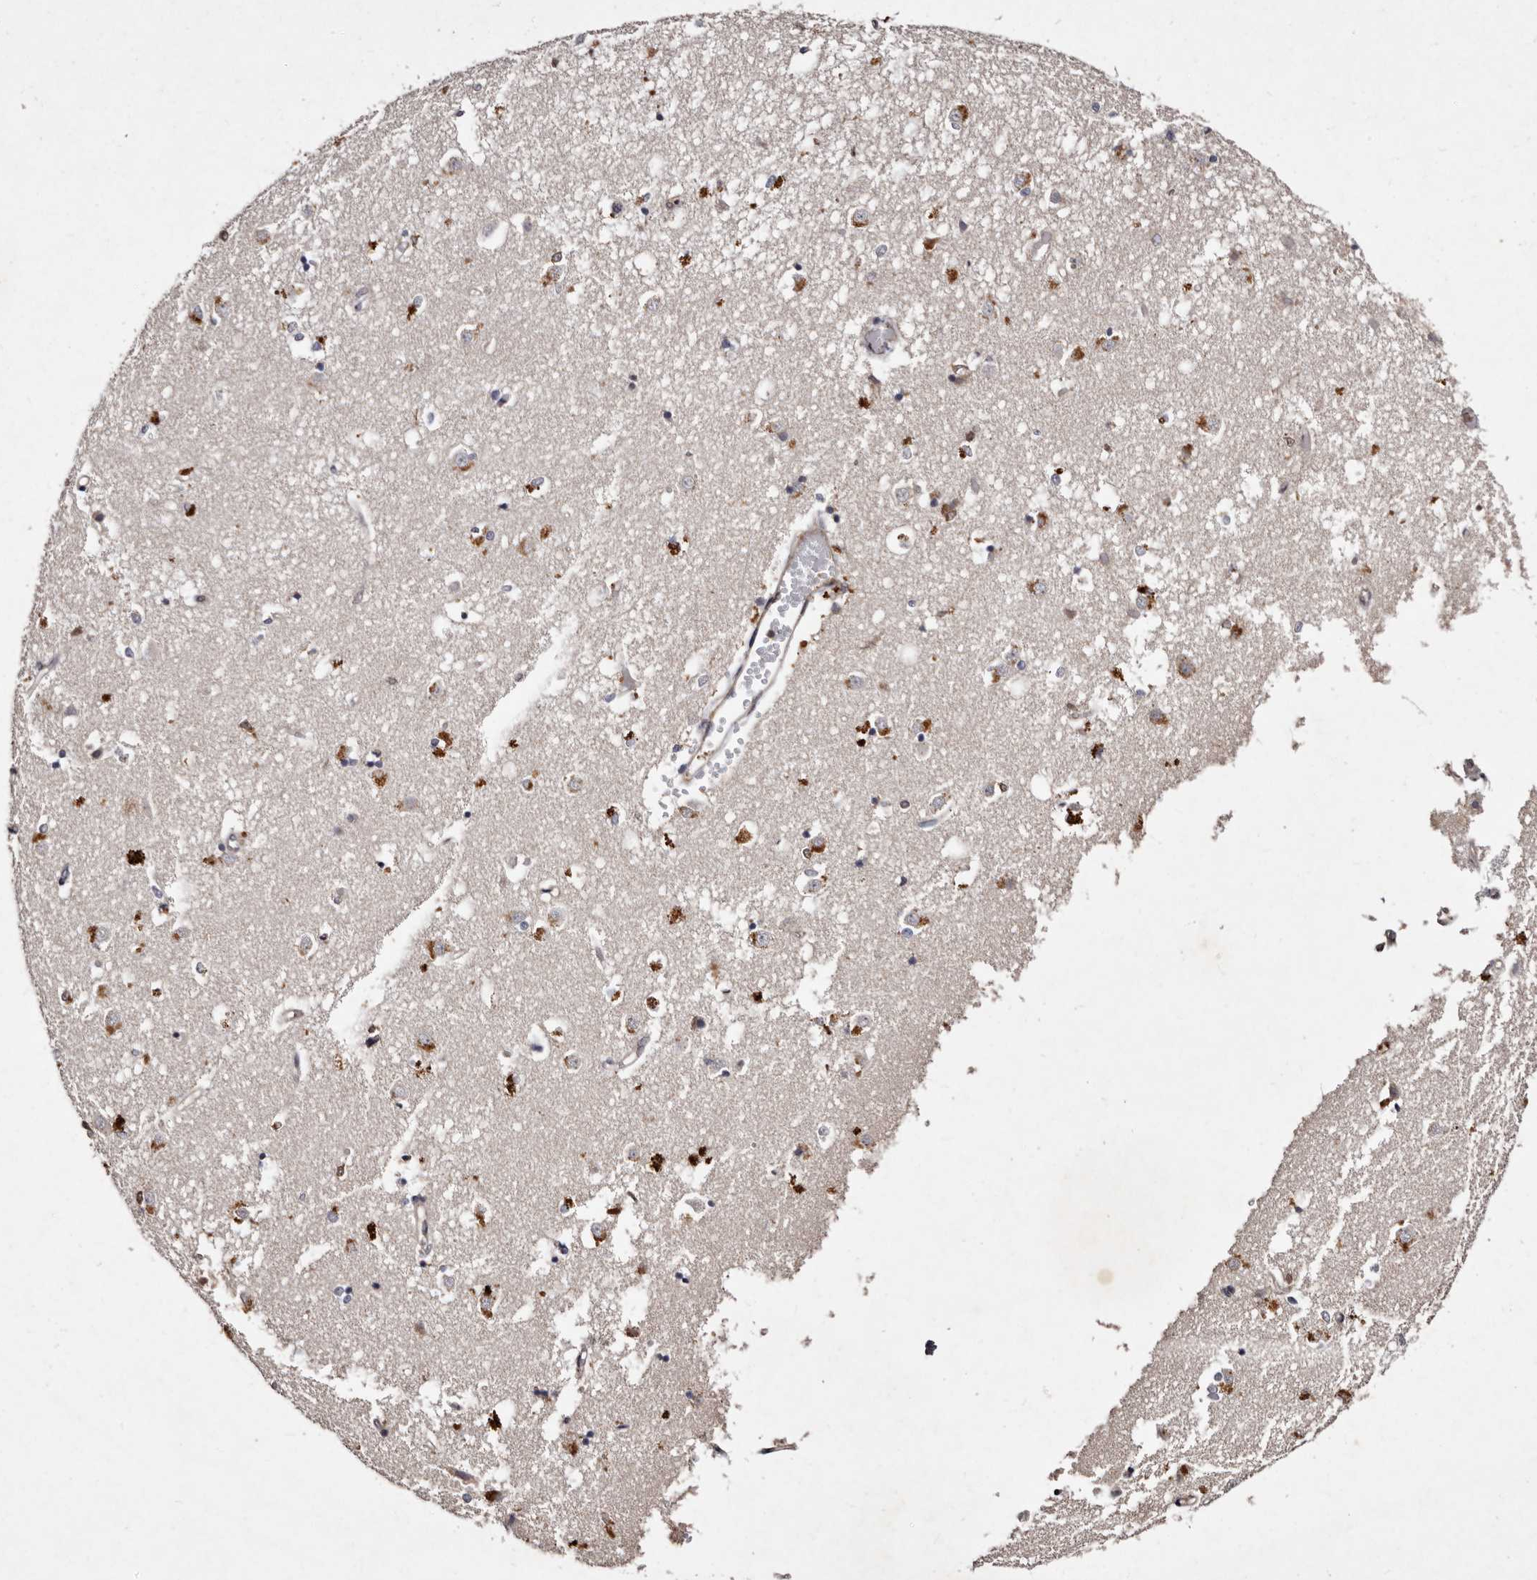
{"staining": {"intensity": "moderate", "quantity": "<25%", "location": "cytoplasmic/membranous"}, "tissue": "caudate", "cell_type": "Glial cells", "image_type": "normal", "snomed": [{"axis": "morphology", "description": "Normal tissue, NOS"}, {"axis": "topography", "description": "Lateral ventricle wall"}], "caption": "A high-resolution micrograph shows immunohistochemistry (IHC) staining of benign caudate, which reveals moderate cytoplasmic/membranous positivity in about <25% of glial cells. (DAB = brown stain, brightfield microscopy at high magnification).", "gene": "GIMAP4", "patient": {"sex": "male", "age": 45}}